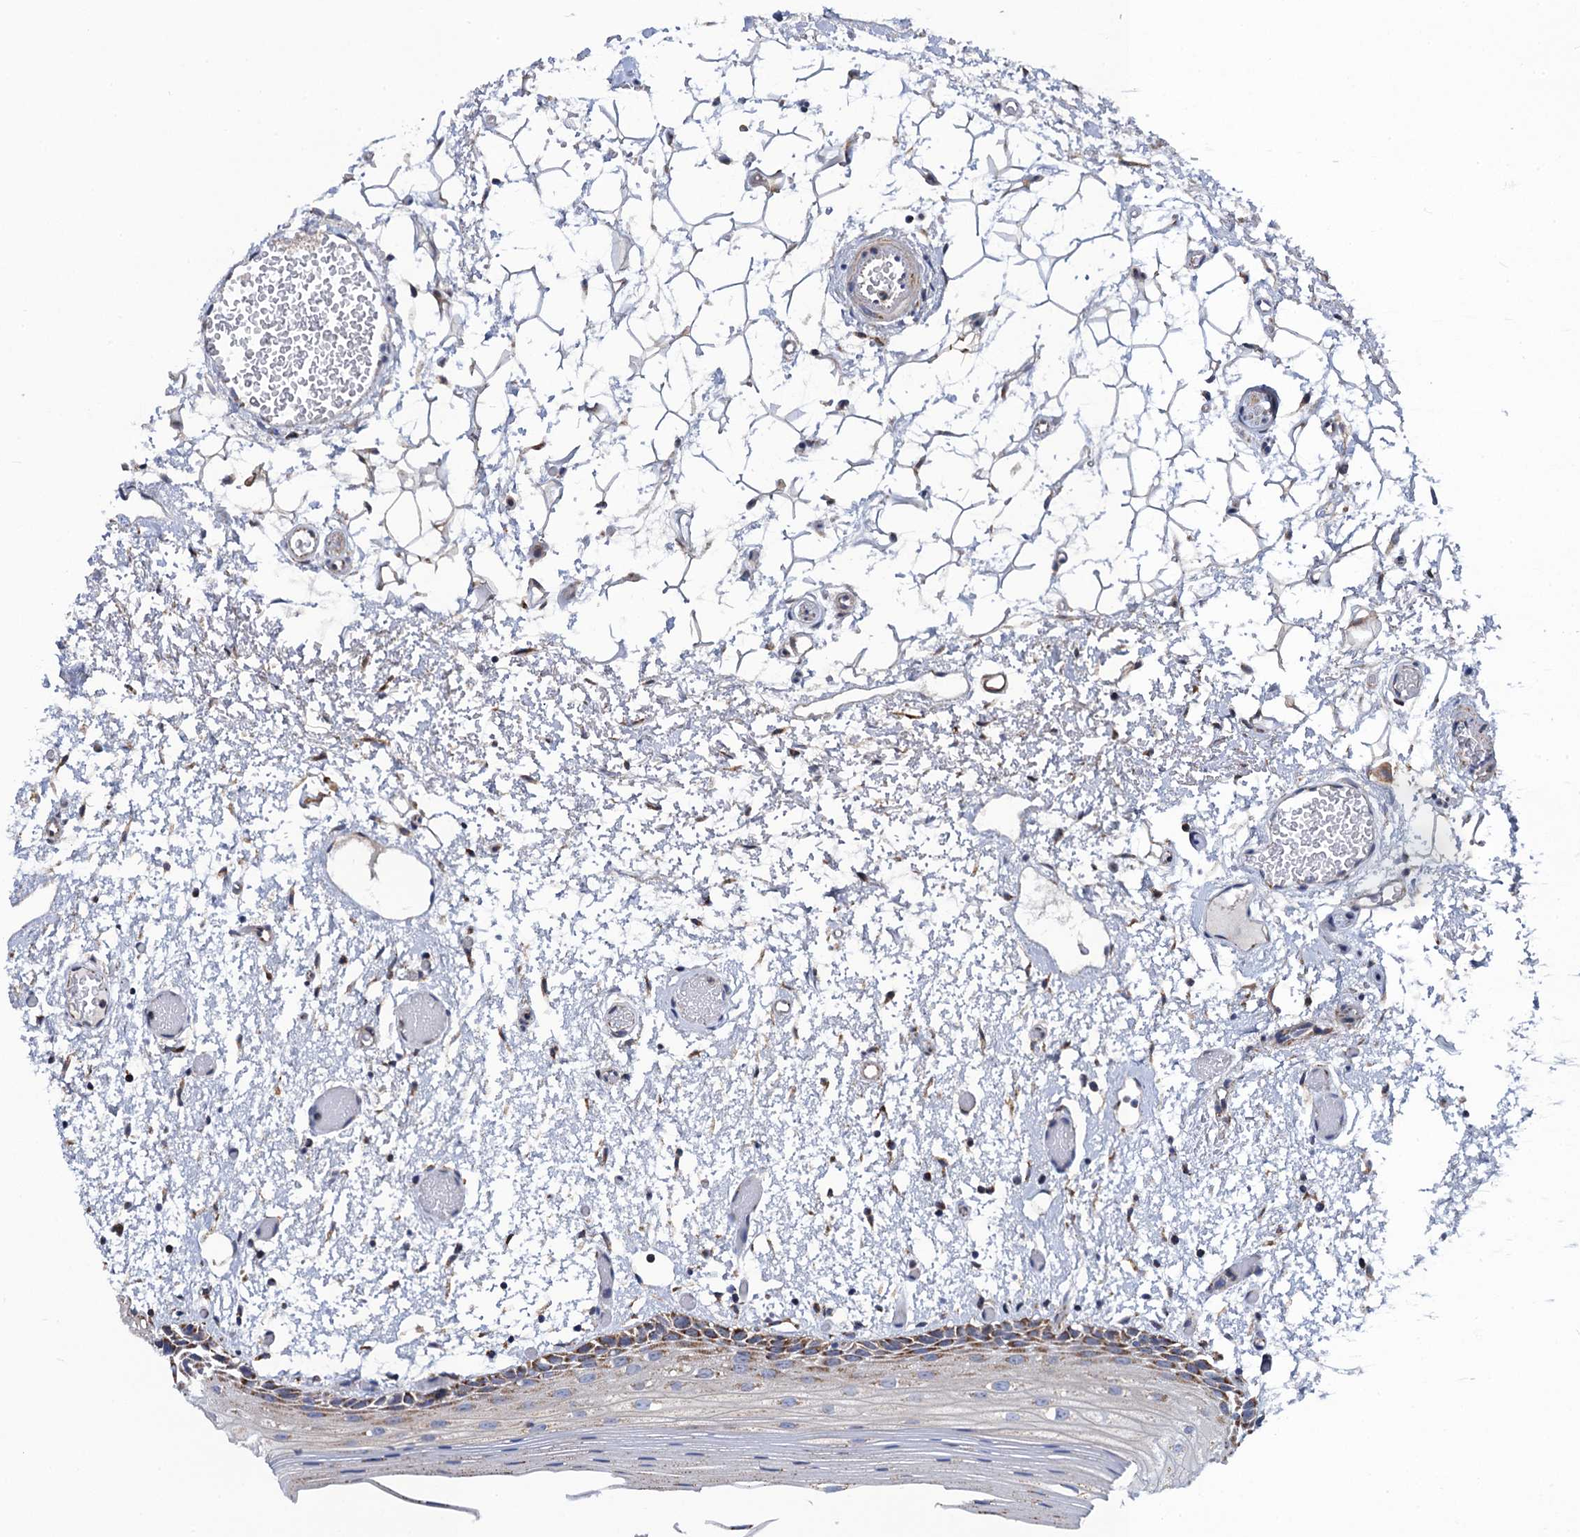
{"staining": {"intensity": "moderate", "quantity": "25%-75%", "location": "cytoplasmic/membranous"}, "tissue": "oral mucosa", "cell_type": "Squamous epithelial cells", "image_type": "normal", "snomed": [{"axis": "morphology", "description": "Normal tissue, NOS"}, {"axis": "topography", "description": "Oral tissue"}], "caption": "This is a histology image of immunohistochemistry (IHC) staining of unremarkable oral mucosa, which shows moderate positivity in the cytoplasmic/membranous of squamous epithelial cells.", "gene": "PTCD3", "patient": {"sex": "male", "age": 52}}